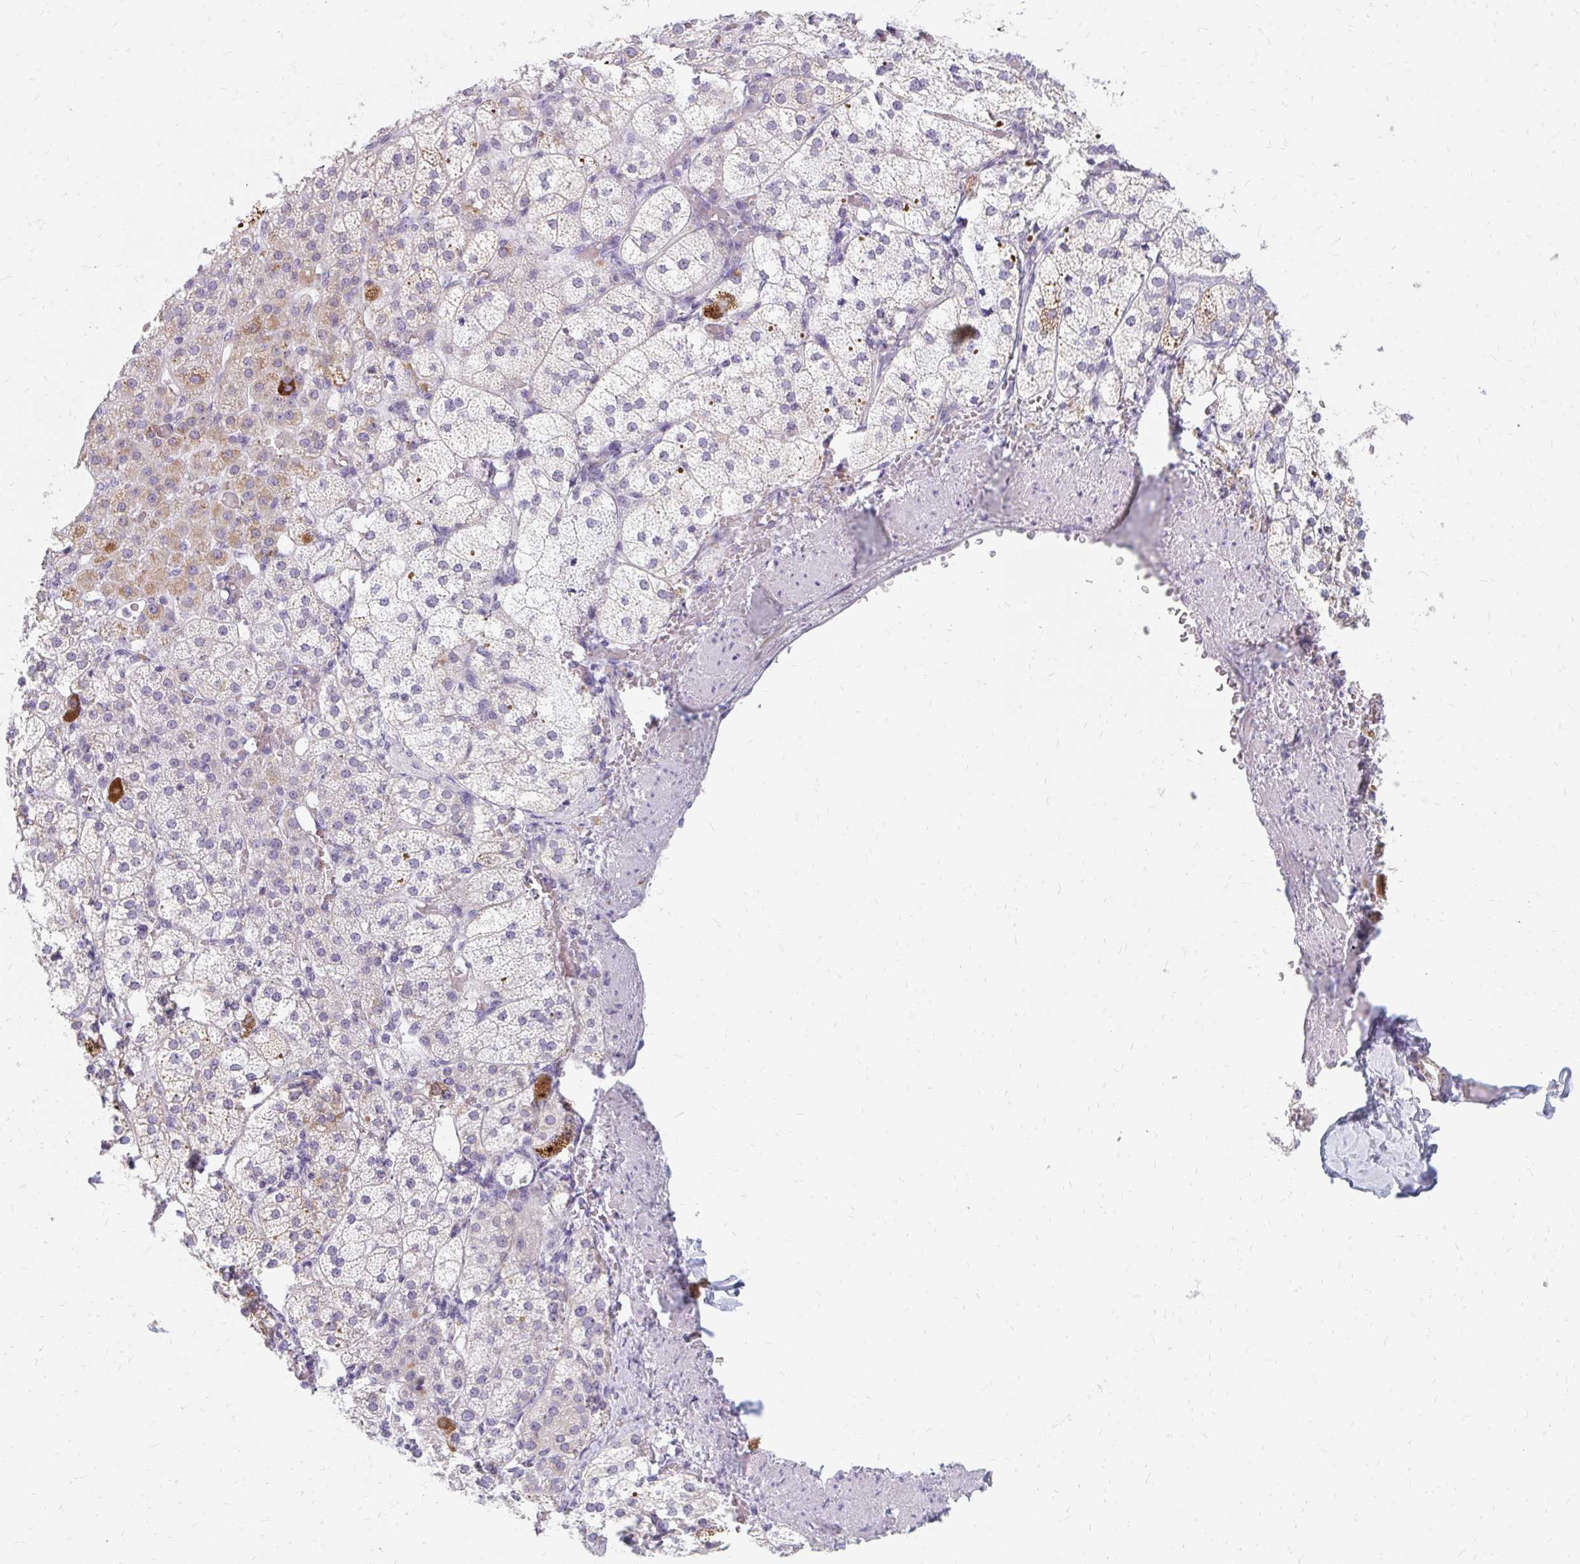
{"staining": {"intensity": "moderate", "quantity": "25%-75%", "location": "cytoplasmic/membranous"}, "tissue": "adrenal gland", "cell_type": "Glandular cells", "image_type": "normal", "snomed": [{"axis": "morphology", "description": "Normal tissue, NOS"}, {"axis": "topography", "description": "Adrenal gland"}], "caption": "A histopathology image showing moderate cytoplasmic/membranous expression in approximately 25%-75% of glandular cells in benign adrenal gland, as visualized by brown immunohistochemical staining.", "gene": "OR10V1", "patient": {"sex": "female", "age": 60}}